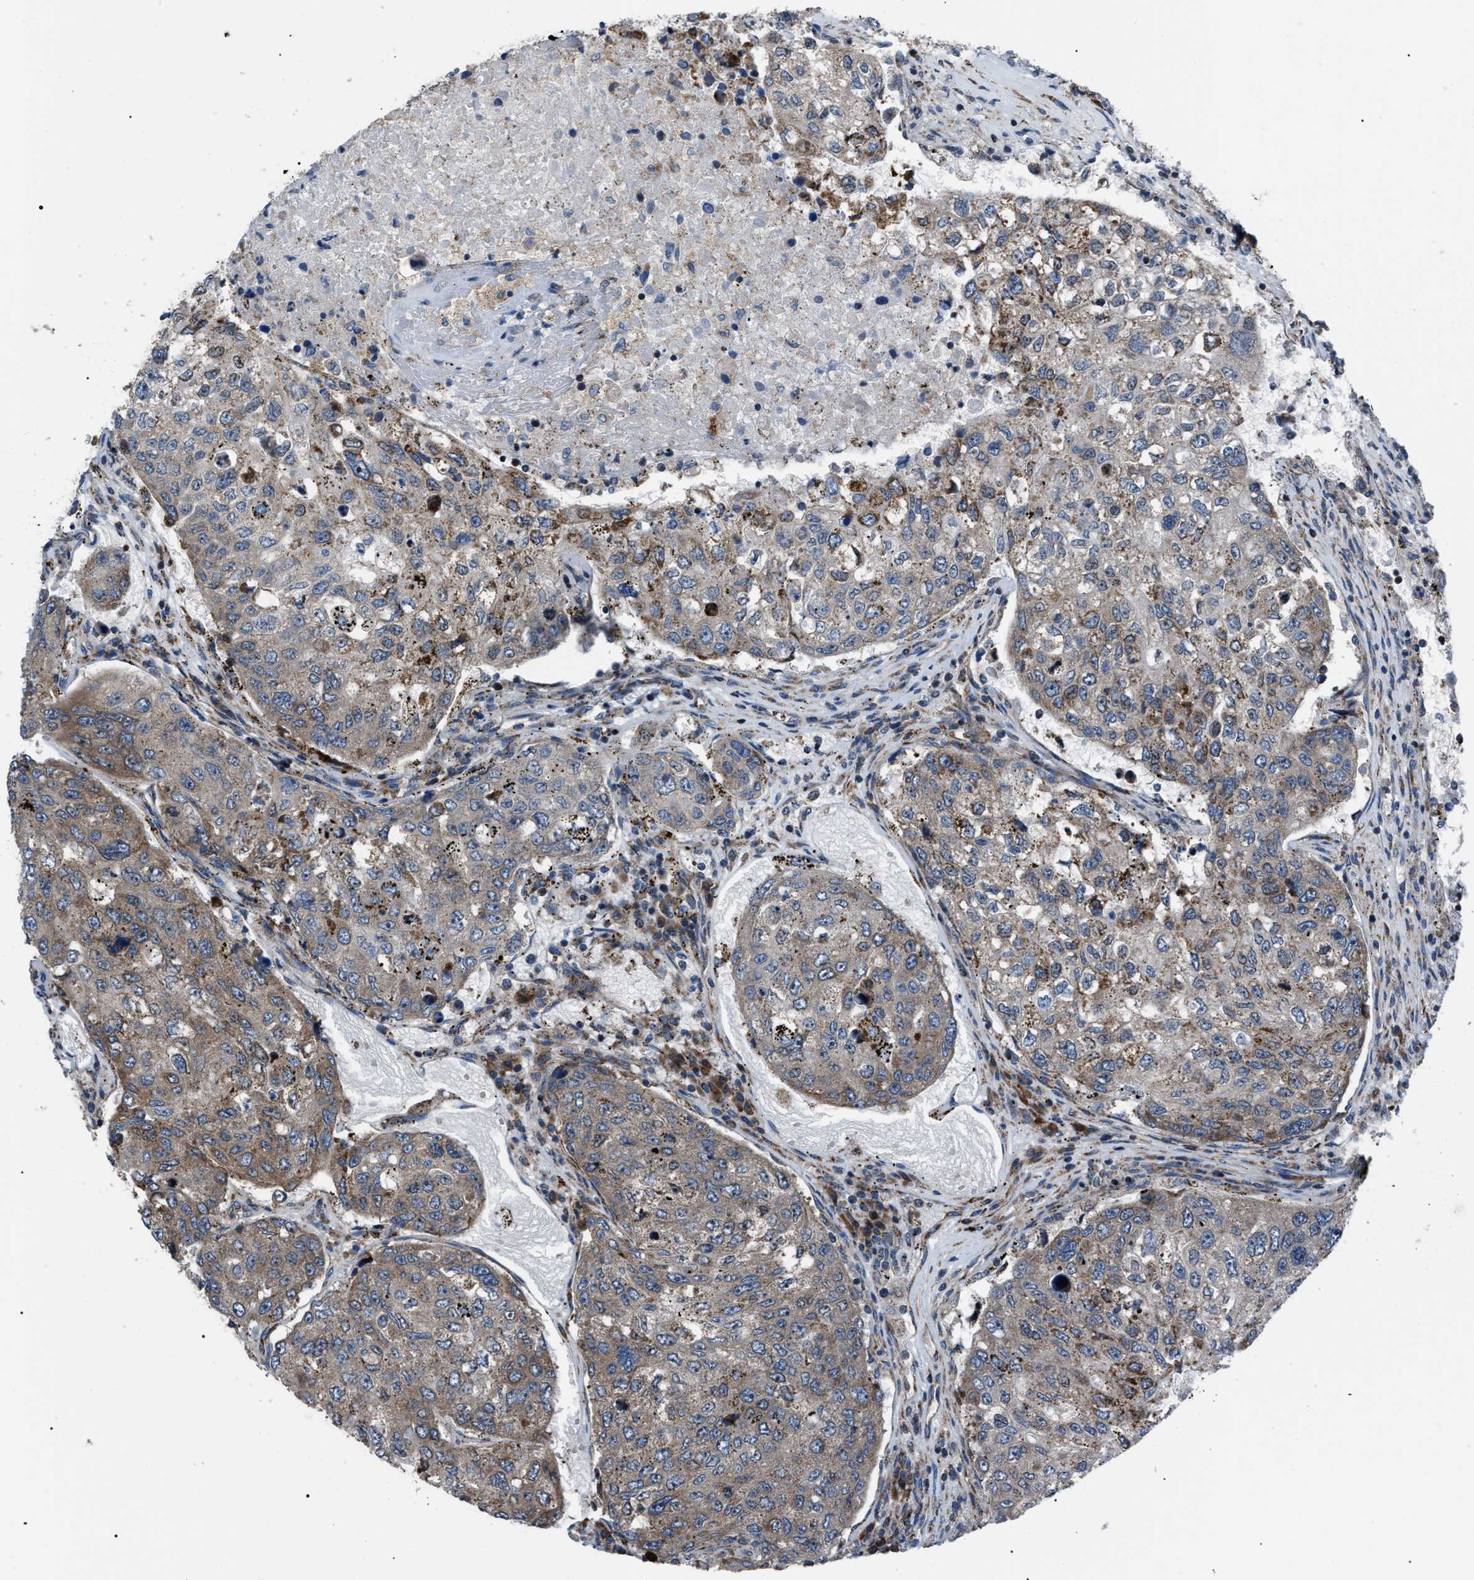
{"staining": {"intensity": "moderate", "quantity": "25%-75%", "location": "cytoplasmic/membranous"}, "tissue": "urothelial cancer", "cell_type": "Tumor cells", "image_type": "cancer", "snomed": [{"axis": "morphology", "description": "Urothelial carcinoma, High grade"}, {"axis": "topography", "description": "Lymph node"}, {"axis": "topography", "description": "Urinary bladder"}], "caption": "Moderate cytoplasmic/membranous staining is seen in approximately 25%-75% of tumor cells in urothelial cancer. The protein of interest is stained brown, and the nuclei are stained in blue (DAB IHC with brightfield microscopy, high magnification).", "gene": "AGO2", "patient": {"sex": "male", "age": 51}}